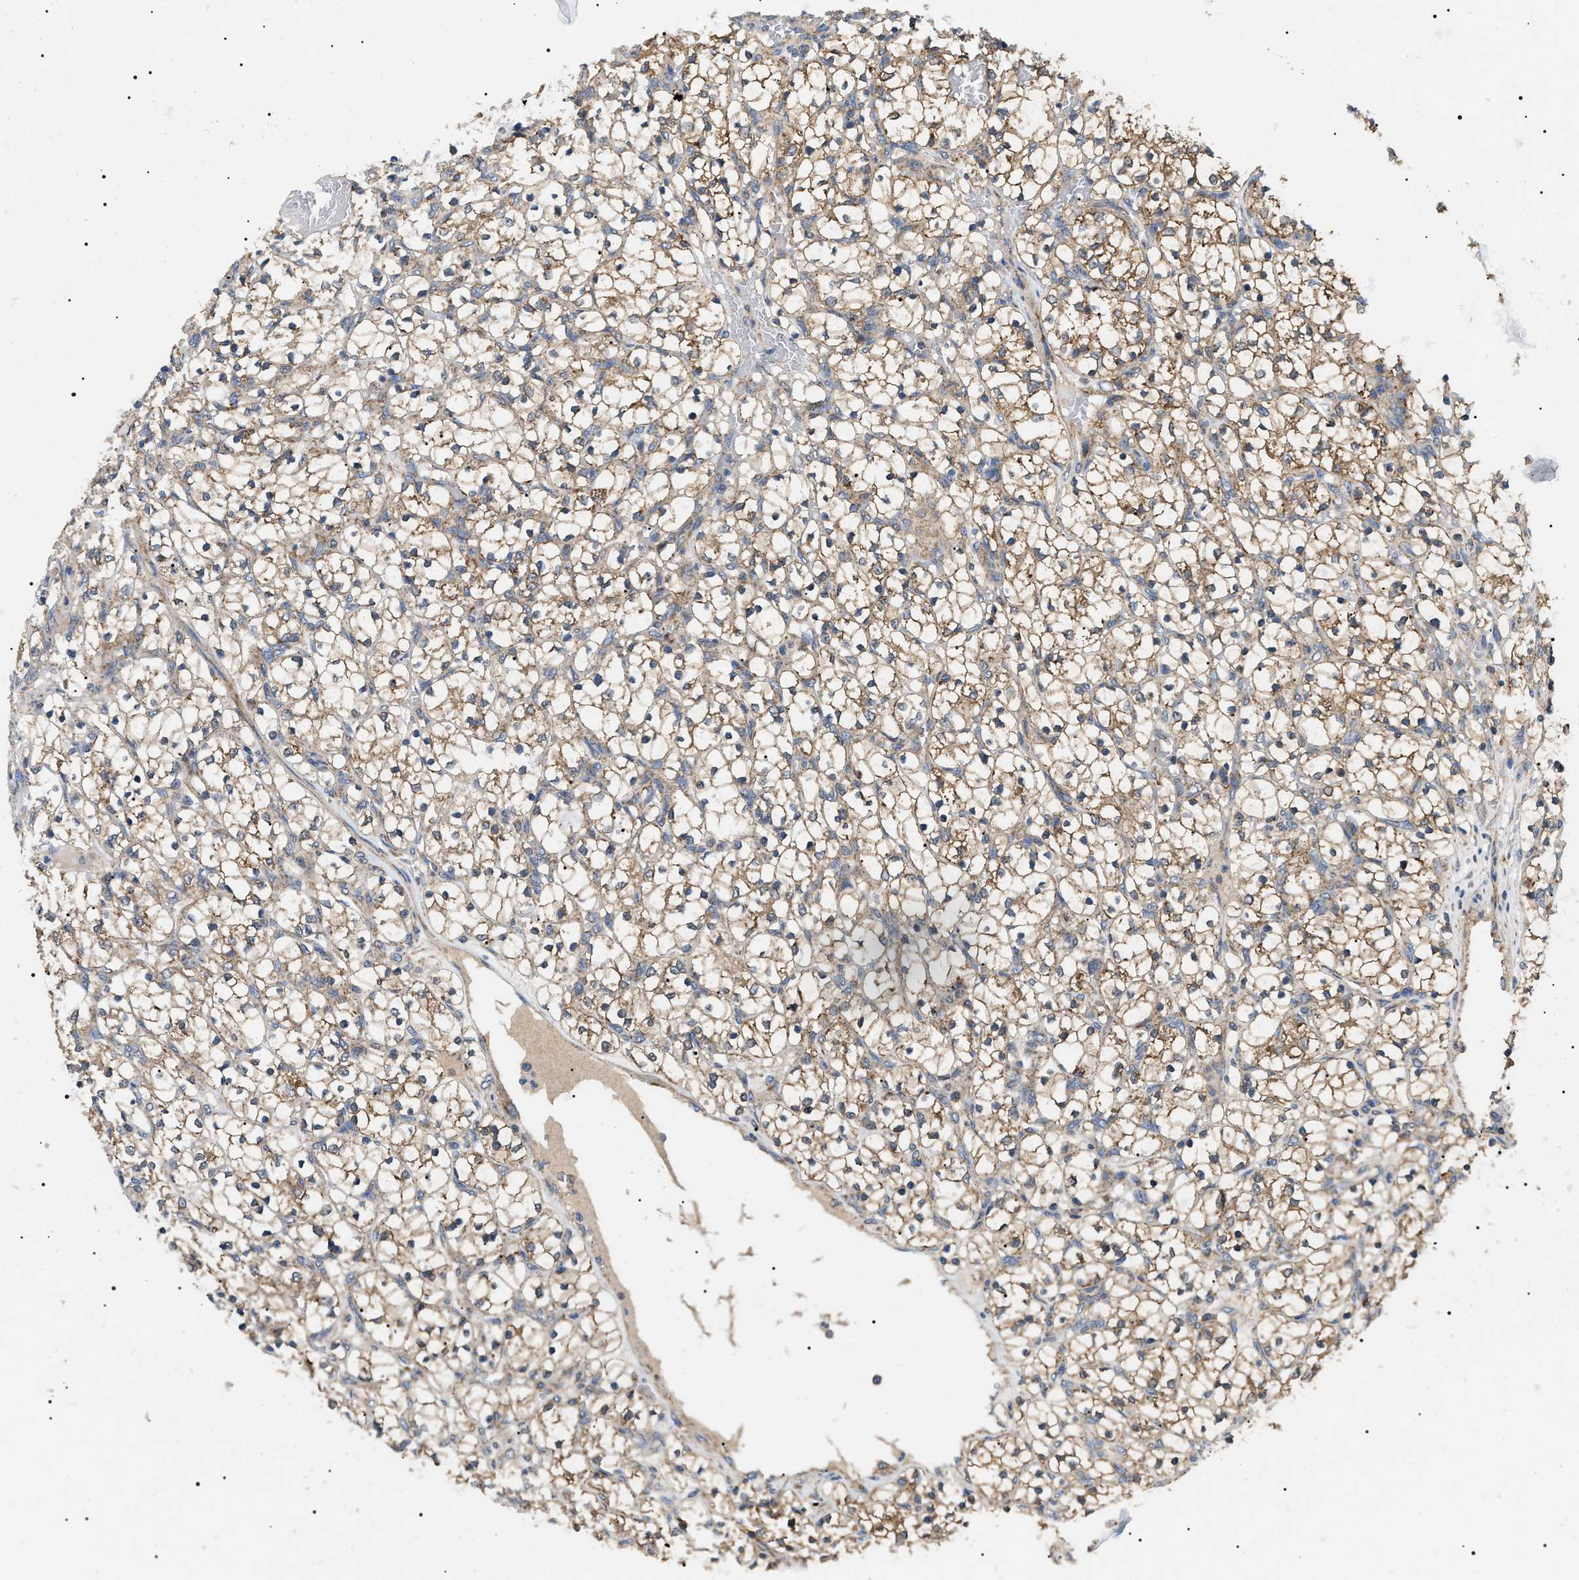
{"staining": {"intensity": "moderate", "quantity": ">75%", "location": "cytoplasmic/membranous"}, "tissue": "renal cancer", "cell_type": "Tumor cells", "image_type": "cancer", "snomed": [{"axis": "morphology", "description": "Adenocarcinoma, NOS"}, {"axis": "topography", "description": "Kidney"}], "caption": "Tumor cells show medium levels of moderate cytoplasmic/membranous expression in approximately >75% of cells in renal adenocarcinoma. The protein of interest is shown in brown color, while the nuclei are stained blue.", "gene": "OXSM", "patient": {"sex": "female", "age": 69}}